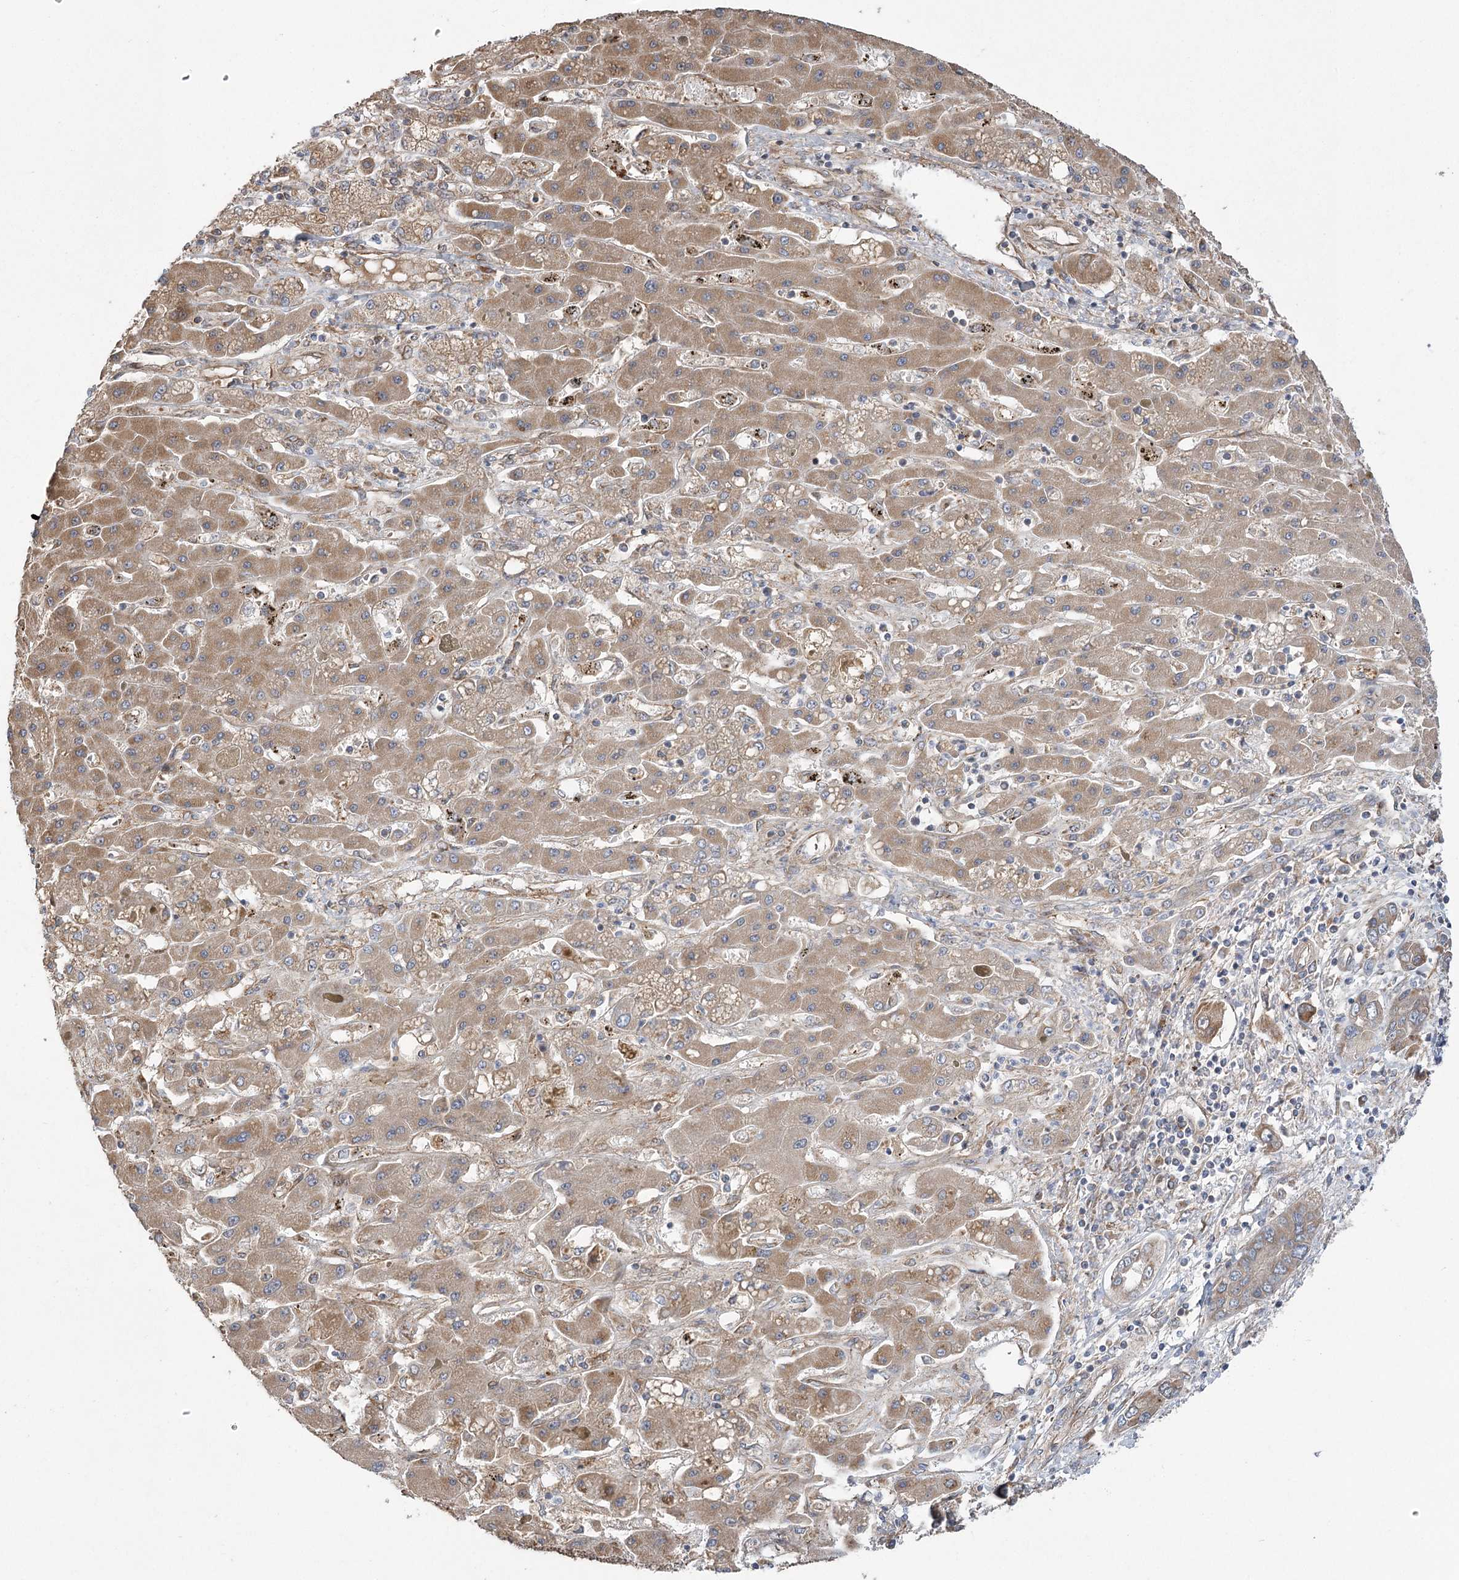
{"staining": {"intensity": "moderate", "quantity": ">75%", "location": "cytoplasmic/membranous"}, "tissue": "liver cancer", "cell_type": "Tumor cells", "image_type": "cancer", "snomed": [{"axis": "morphology", "description": "Cholangiocarcinoma"}, {"axis": "topography", "description": "Liver"}], "caption": "This image reveals immunohistochemistry staining of human liver cancer (cholangiocarcinoma), with medium moderate cytoplasmic/membranous expression in approximately >75% of tumor cells.", "gene": "RWDD4", "patient": {"sex": "male", "age": 67}}